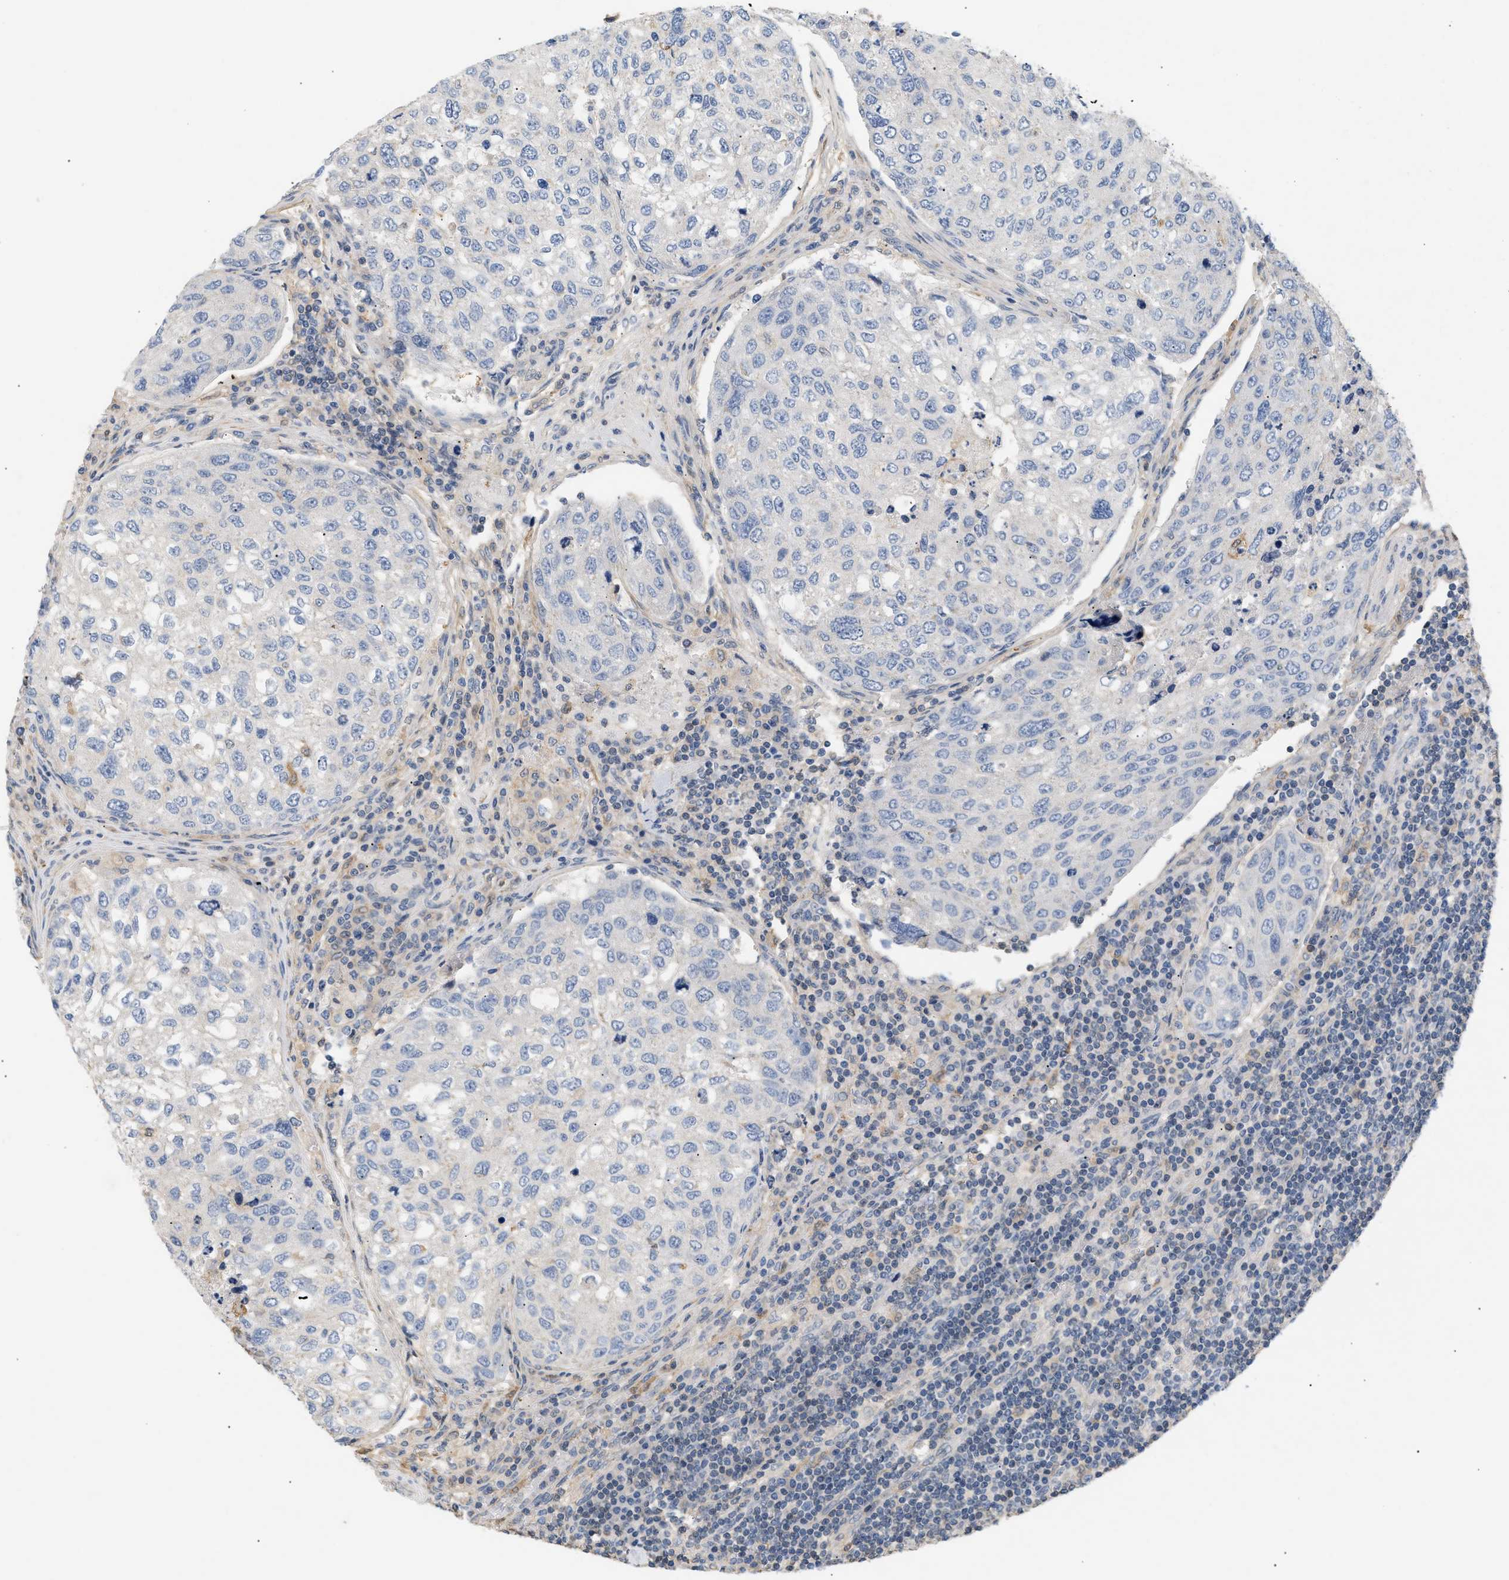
{"staining": {"intensity": "negative", "quantity": "none", "location": "none"}, "tissue": "urothelial cancer", "cell_type": "Tumor cells", "image_type": "cancer", "snomed": [{"axis": "morphology", "description": "Urothelial carcinoma, High grade"}, {"axis": "topography", "description": "Lymph node"}, {"axis": "topography", "description": "Urinary bladder"}], "caption": "Immunohistochemistry (IHC) micrograph of neoplastic tissue: human urothelial cancer stained with DAB demonstrates no significant protein positivity in tumor cells.", "gene": "FARS2", "patient": {"sex": "male", "age": 51}}